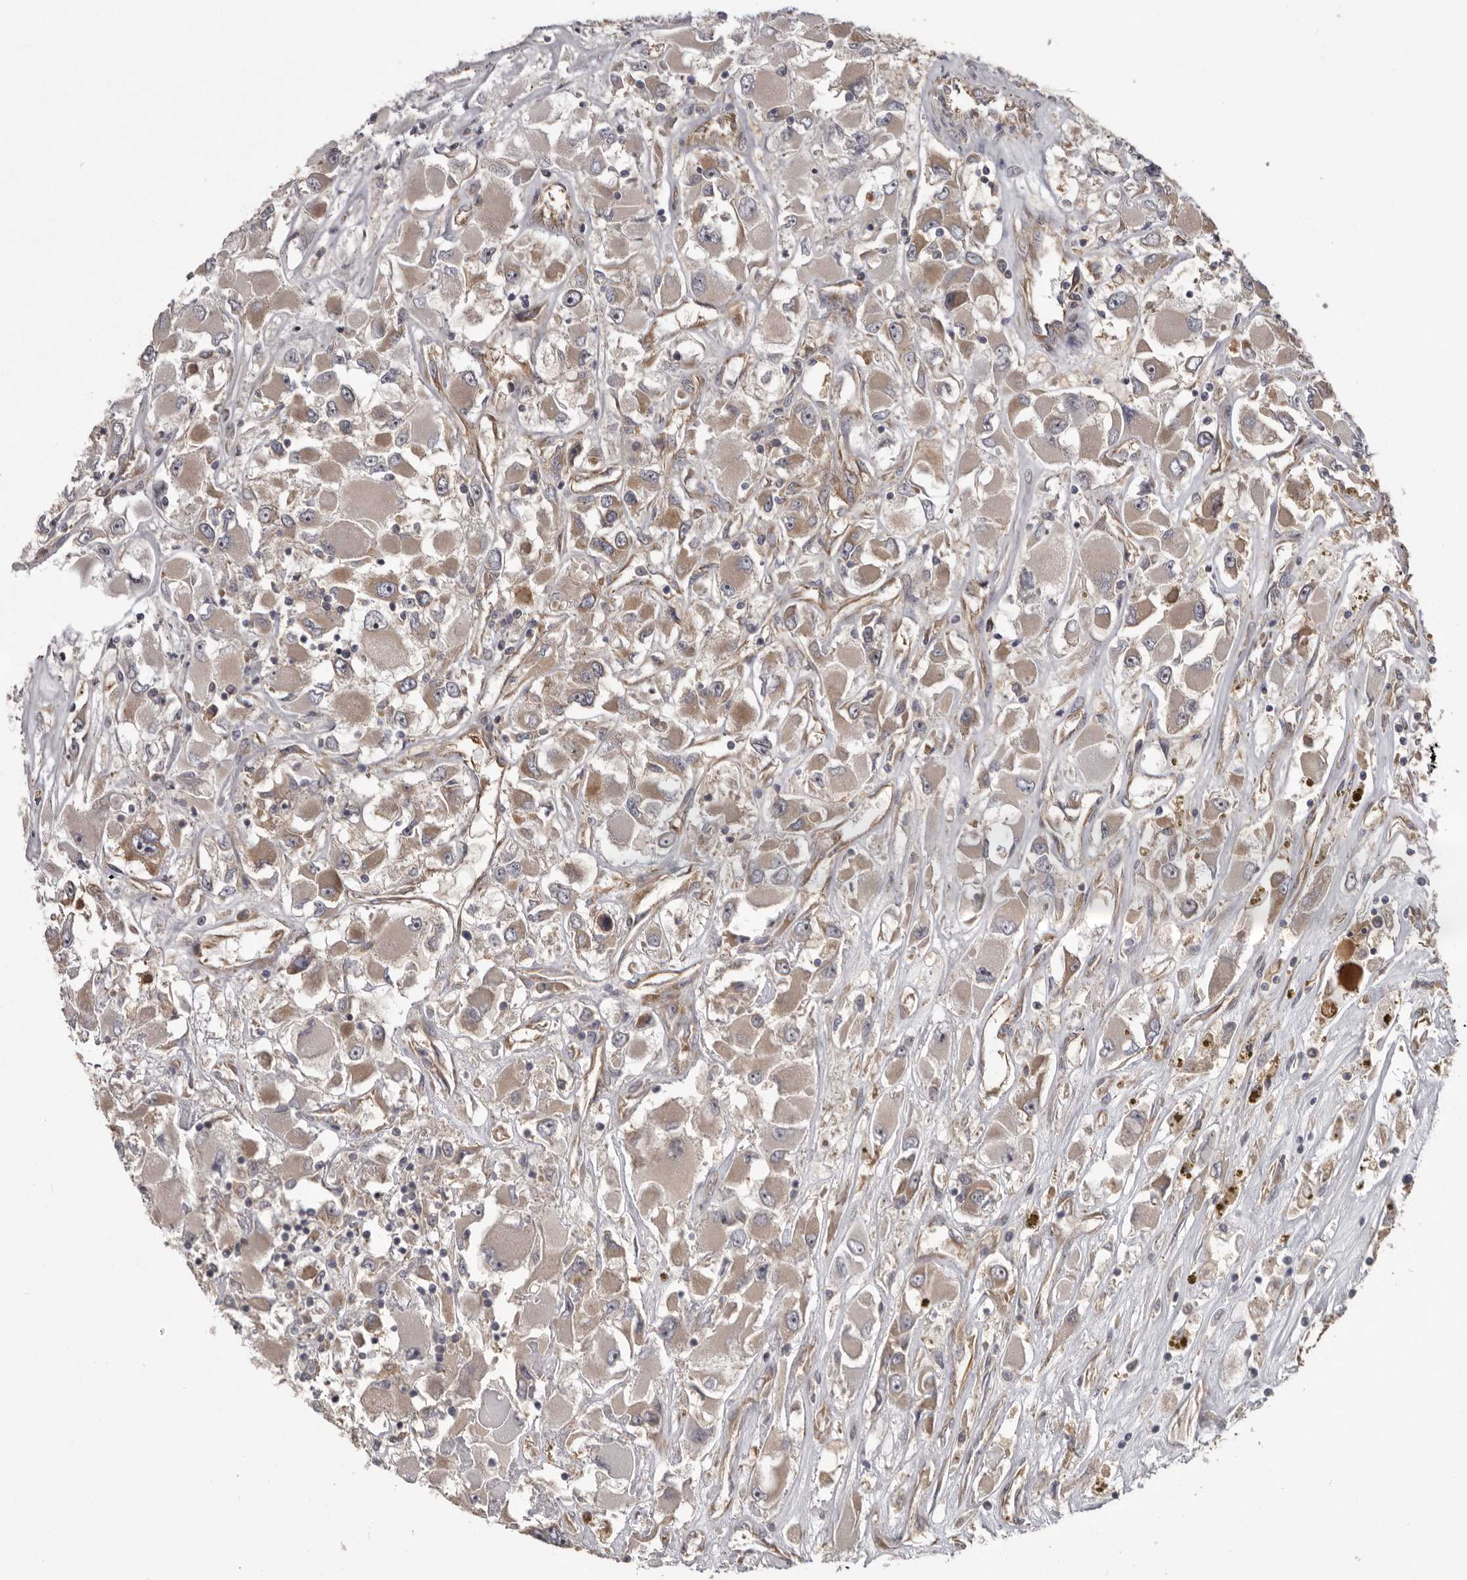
{"staining": {"intensity": "weak", "quantity": "25%-75%", "location": "cytoplasmic/membranous"}, "tissue": "renal cancer", "cell_type": "Tumor cells", "image_type": "cancer", "snomed": [{"axis": "morphology", "description": "Adenocarcinoma, NOS"}, {"axis": "topography", "description": "Kidney"}], "caption": "Immunohistochemistry (IHC) photomicrograph of neoplastic tissue: renal cancer stained using IHC displays low levels of weak protein expression localized specifically in the cytoplasmic/membranous of tumor cells, appearing as a cytoplasmic/membranous brown color.", "gene": "DARS1", "patient": {"sex": "female", "age": 52}}